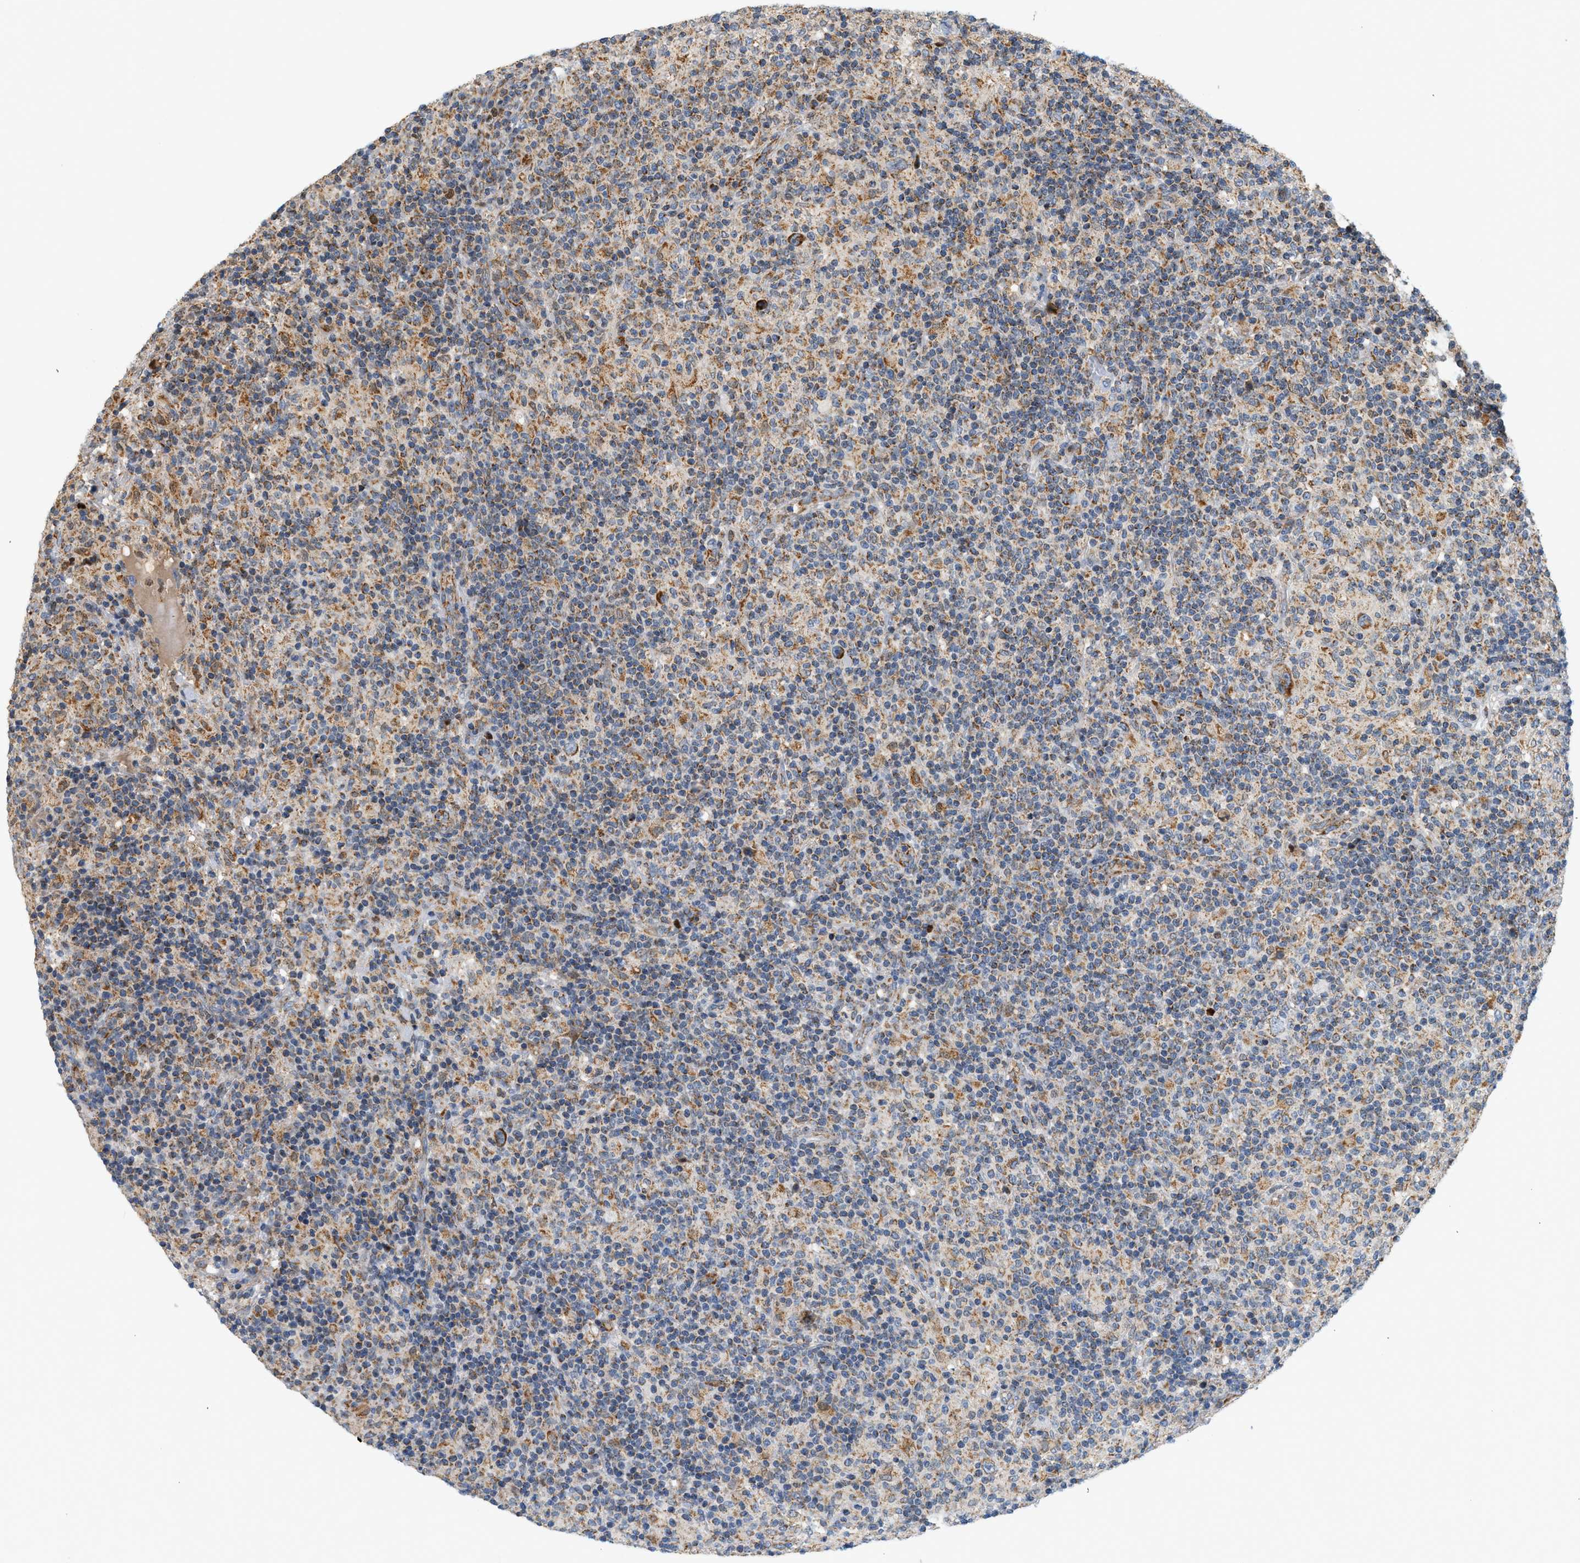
{"staining": {"intensity": "moderate", "quantity": ">75%", "location": "cytoplasmic/membranous"}, "tissue": "lymphoma", "cell_type": "Tumor cells", "image_type": "cancer", "snomed": [{"axis": "morphology", "description": "Hodgkin's disease, NOS"}, {"axis": "topography", "description": "Lymph node"}], "caption": "Immunohistochemistry (IHC) (DAB (3,3'-diaminobenzidine)) staining of lymphoma shows moderate cytoplasmic/membranous protein expression in about >75% of tumor cells.", "gene": "MCU", "patient": {"sex": "male", "age": 70}}